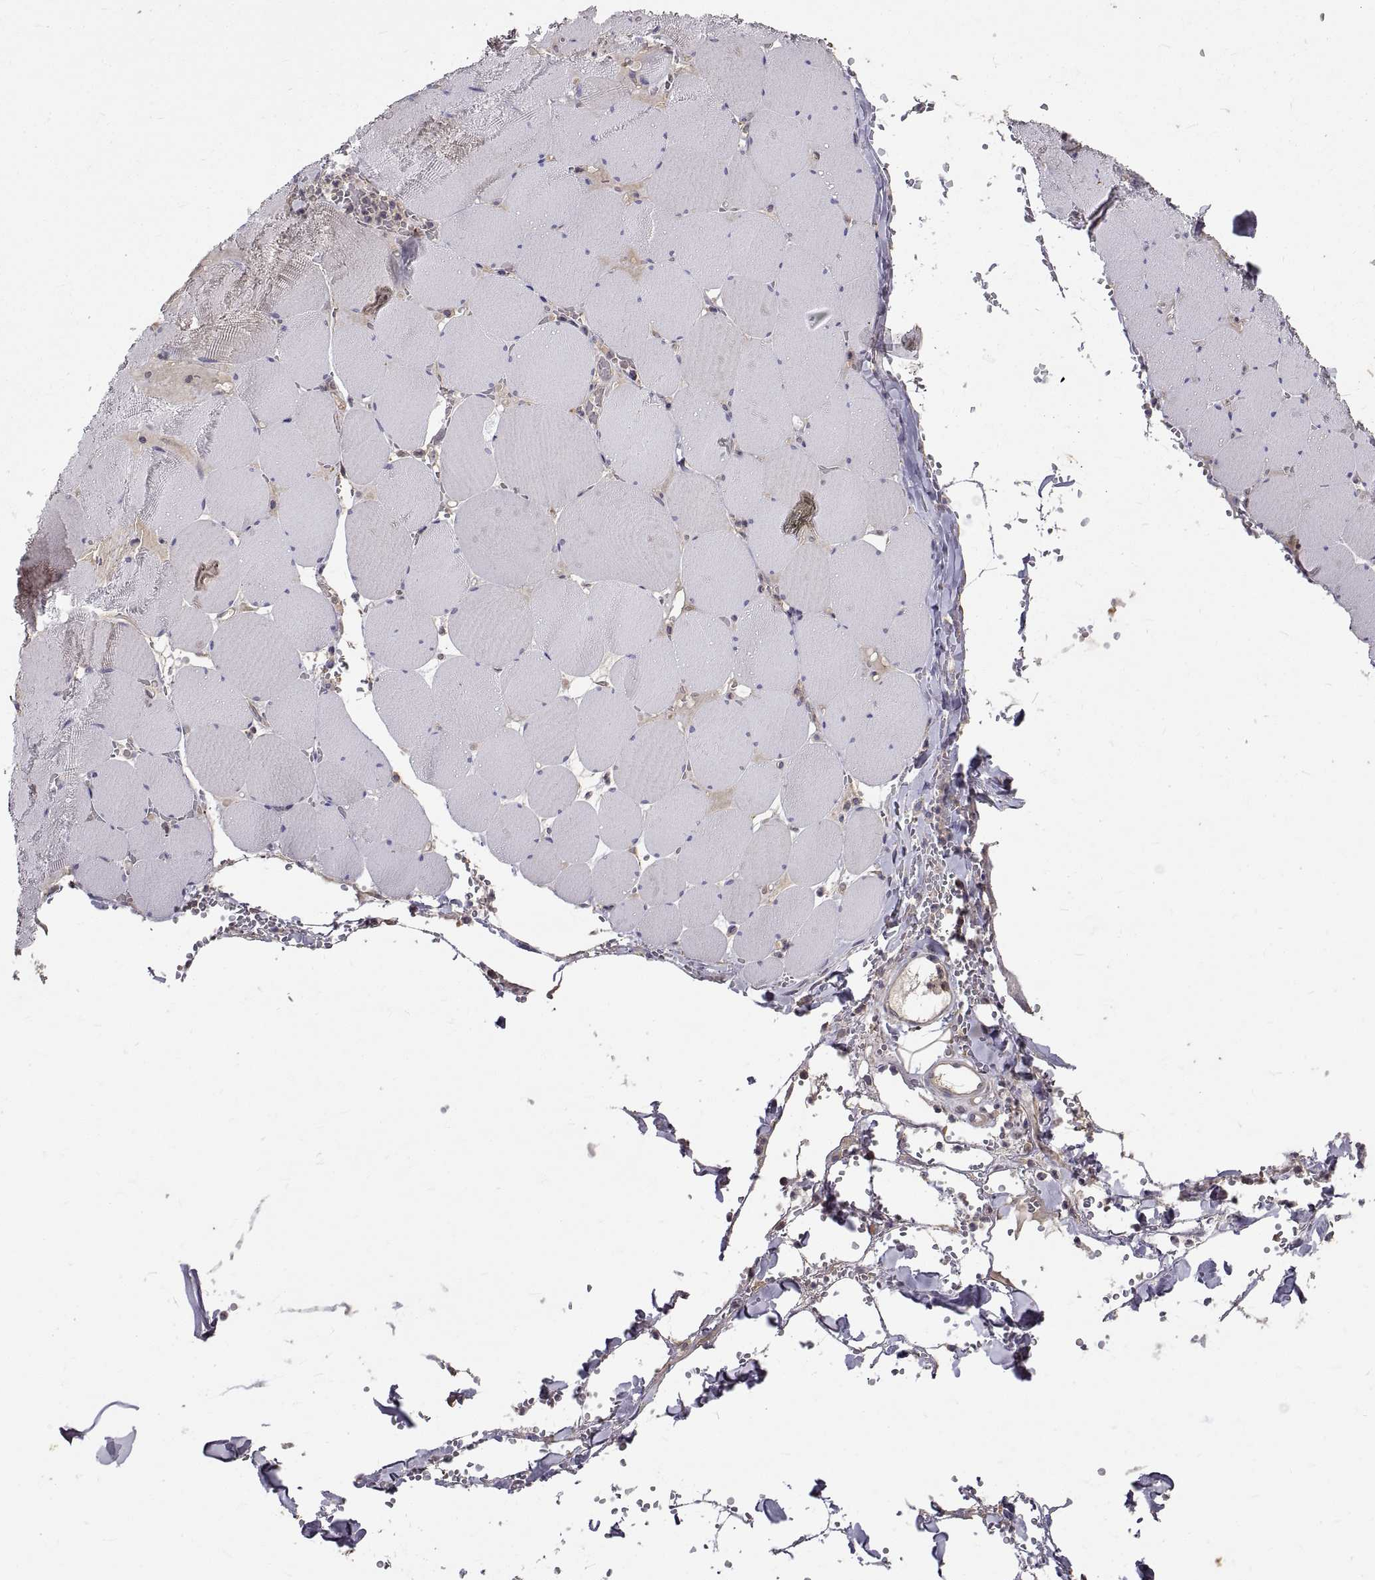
{"staining": {"intensity": "negative", "quantity": "none", "location": "none"}, "tissue": "skeletal muscle", "cell_type": "Myocytes", "image_type": "normal", "snomed": [{"axis": "morphology", "description": "Normal tissue, NOS"}, {"axis": "morphology", "description": "Malignant melanoma, Metastatic site"}, {"axis": "topography", "description": "Skeletal muscle"}], "caption": "Immunohistochemical staining of normal human skeletal muscle displays no significant staining in myocytes.", "gene": "PEA15", "patient": {"sex": "male", "age": 50}}